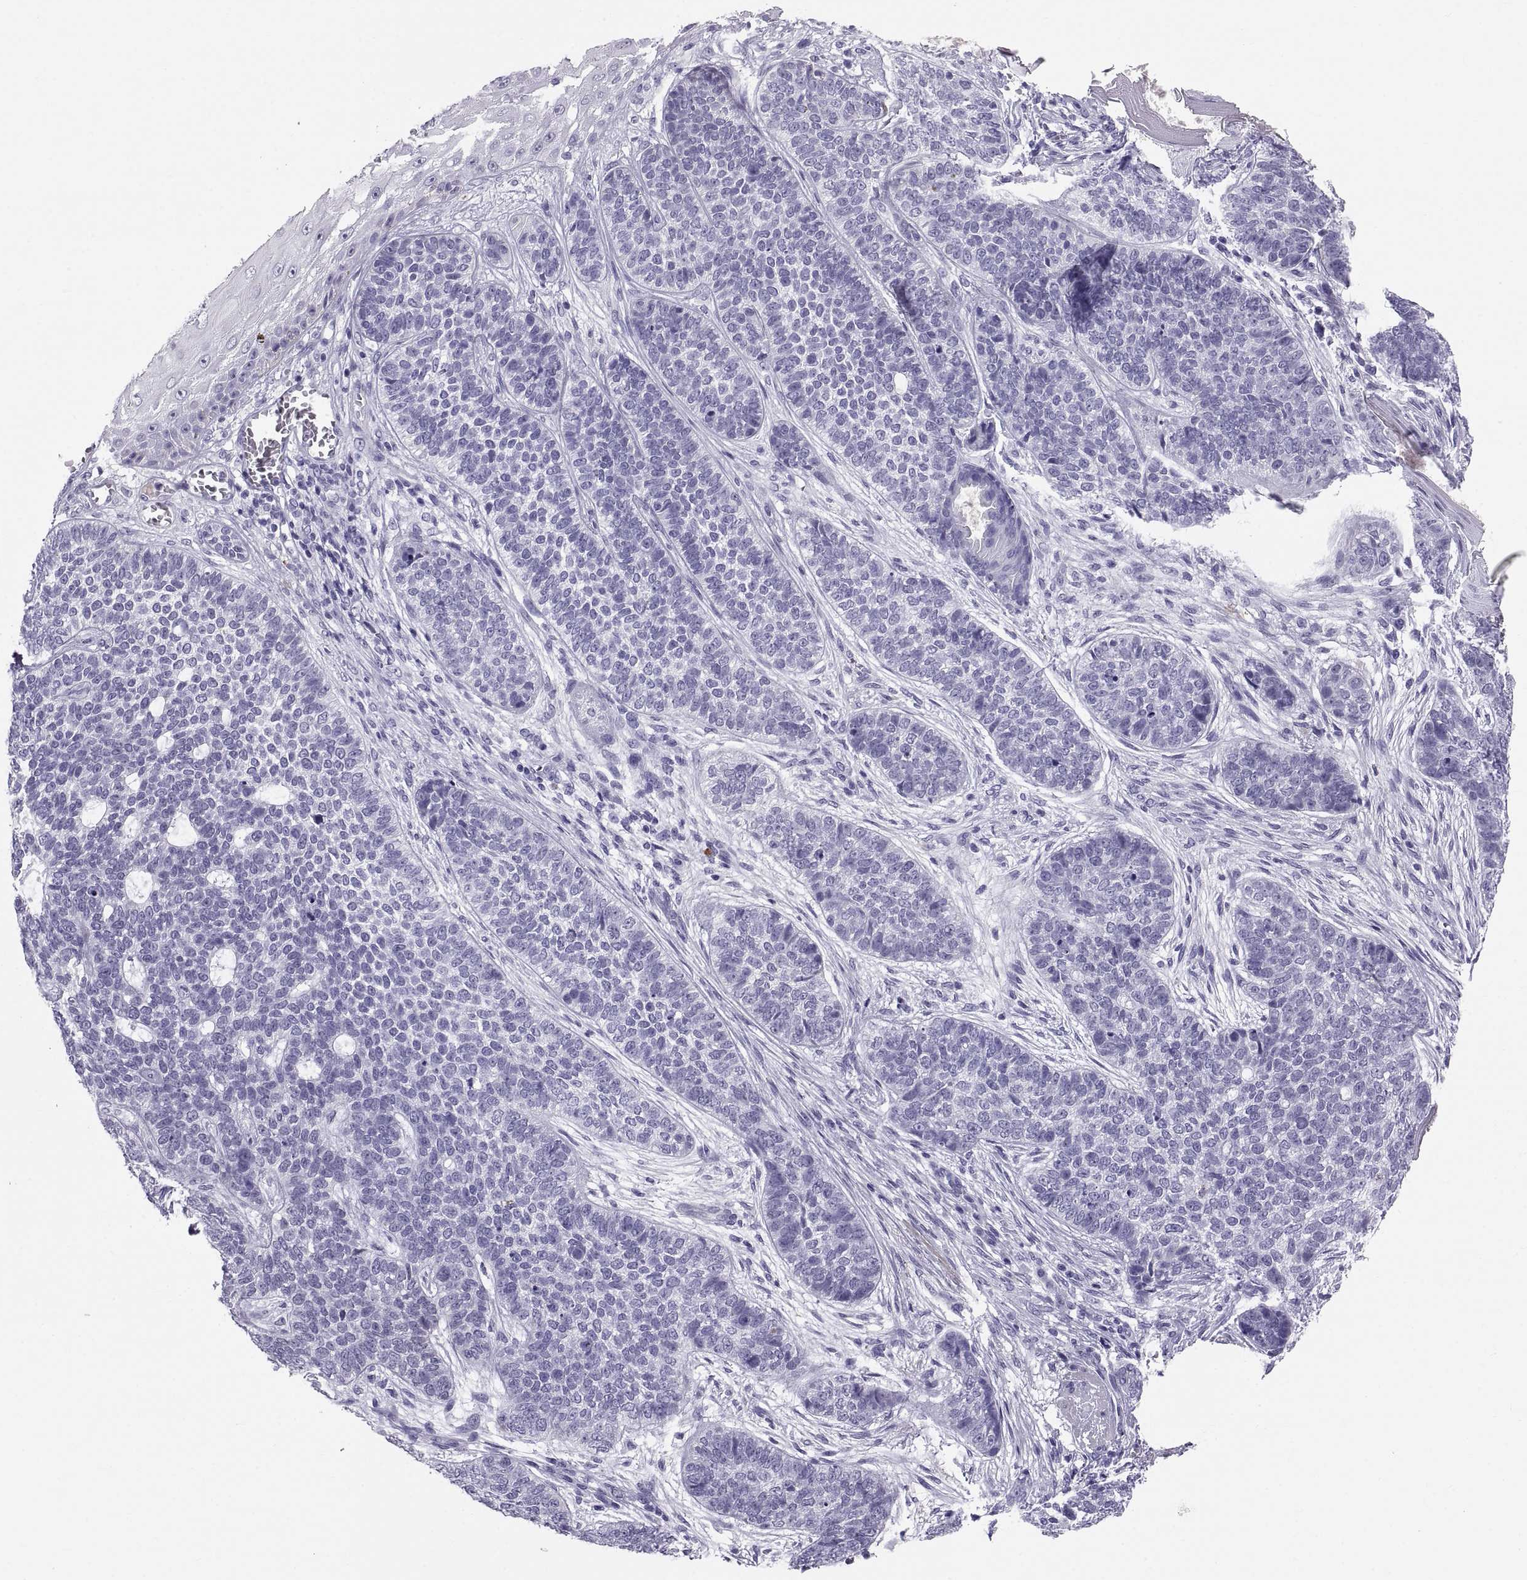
{"staining": {"intensity": "negative", "quantity": "none", "location": "none"}, "tissue": "skin cancer", "cell_type": "Tumor cells", "image_type": "cancer", "snomed": [{"axis": "morphology", "description": "Basal cell carcinoma"}, {"axis": "topography", "description": "Skin"}], "caption": "Micrograph shows no protein staining in tumor cells of basal cell carcinoma (skin) tissue. The staining was performed using DAB to visualize the protein expression in brown, while the nuclei were stained in blue with hematoxylin (Magnification: 20x).", "gene": "CT47A10", "patient": {"sex": "female", "age": 69}}